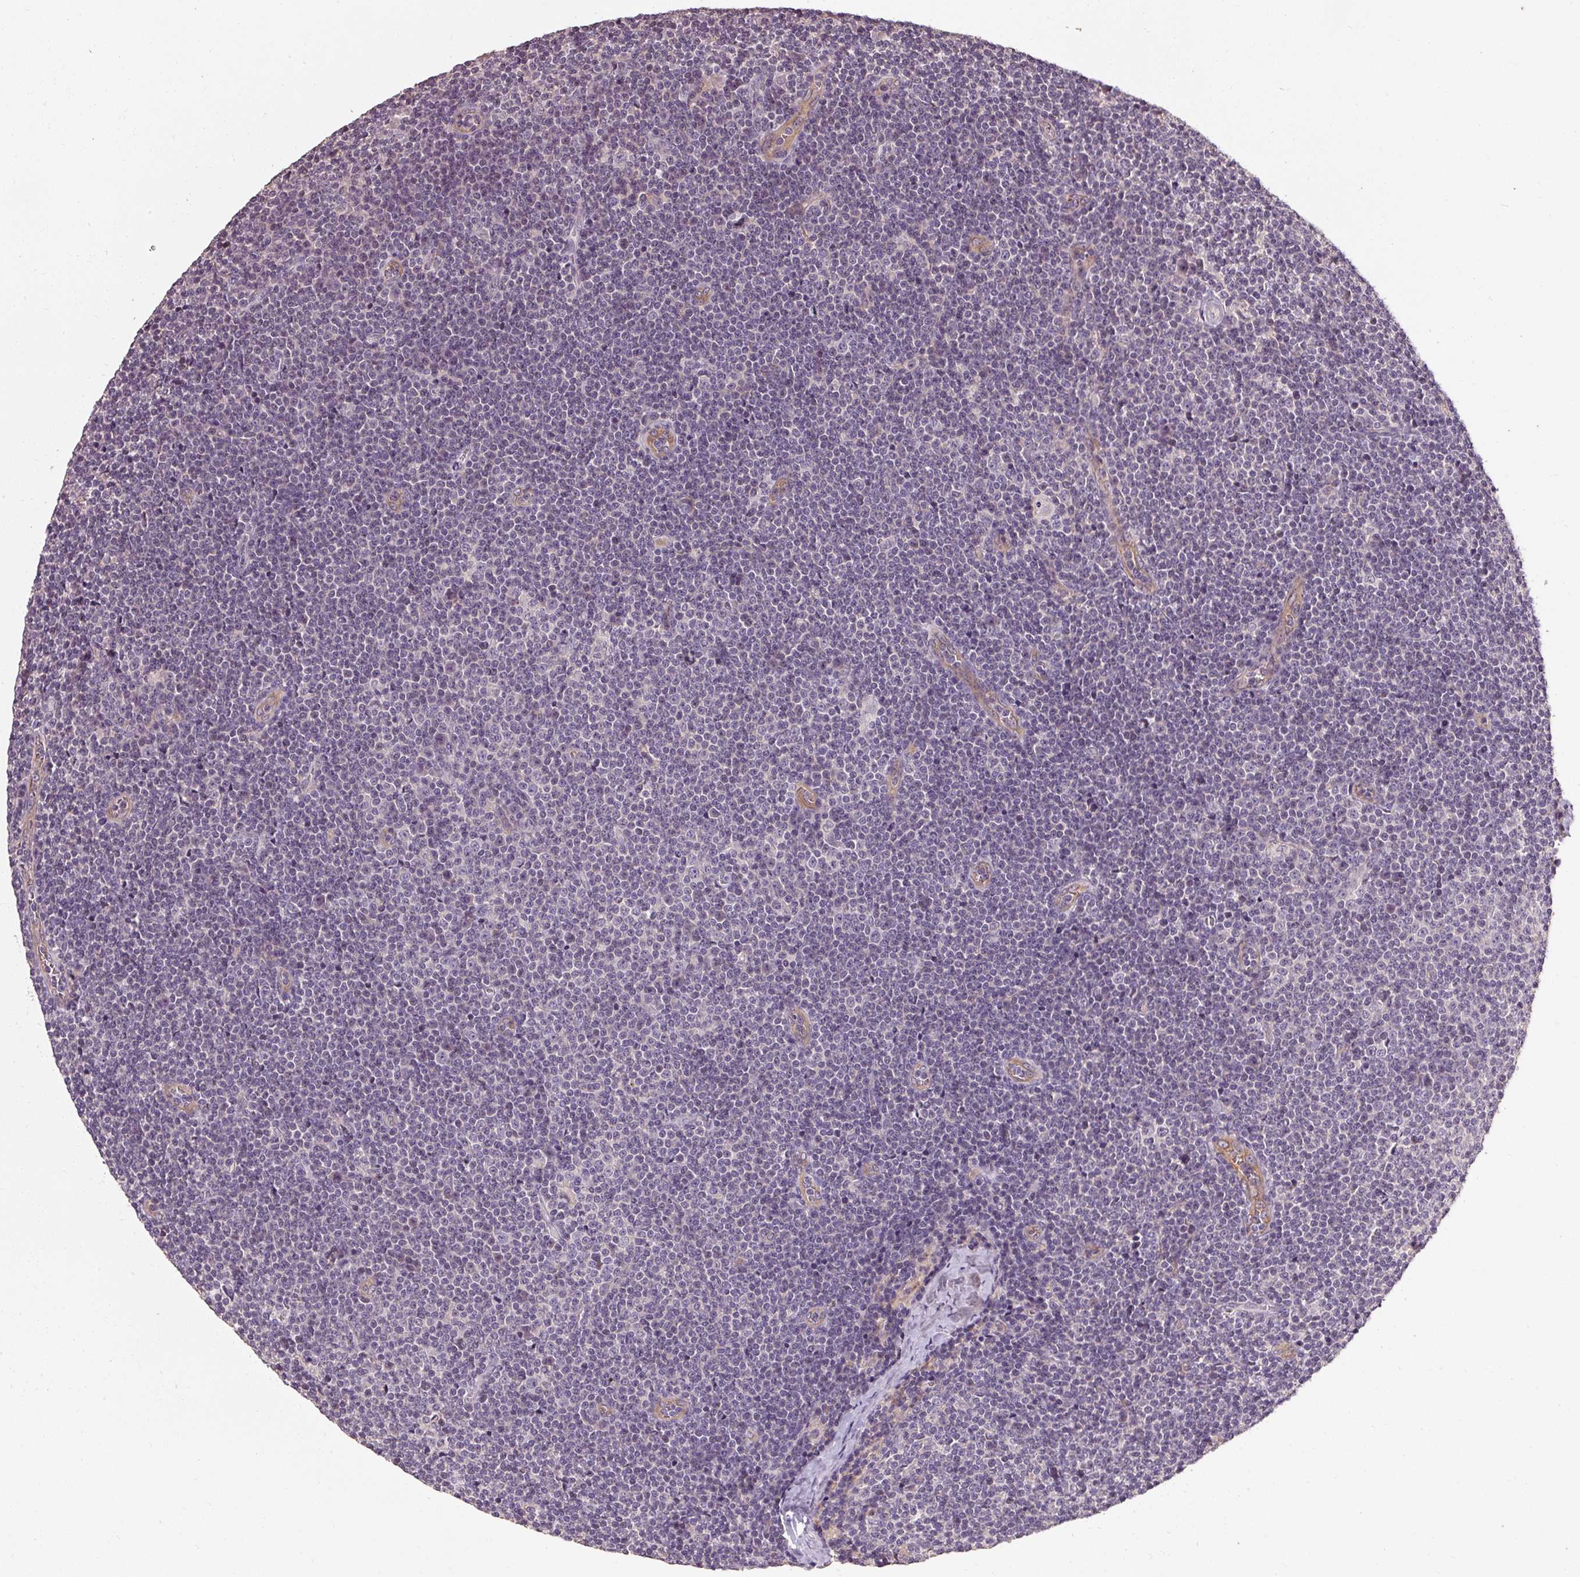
{"staining": {"intensity": "negative", "quantity": "none", "location": "none"}, "tissue": "lymphoma", "cell_type": "Tumor cells", "image_type": "cancer", "snomed": [{"axis": "morphology", "description": "Malignant lymphoma, non-Hodgkin's type, Low grade"}, {"axis": "topography", "description": "Lymph node"}], "caption": "Lymphoma stained for a protein using immunohistochemistry displays no positivity tumor cells.", "gene": "CFAP65", "patient": {"sex": "male", "age": 48}}